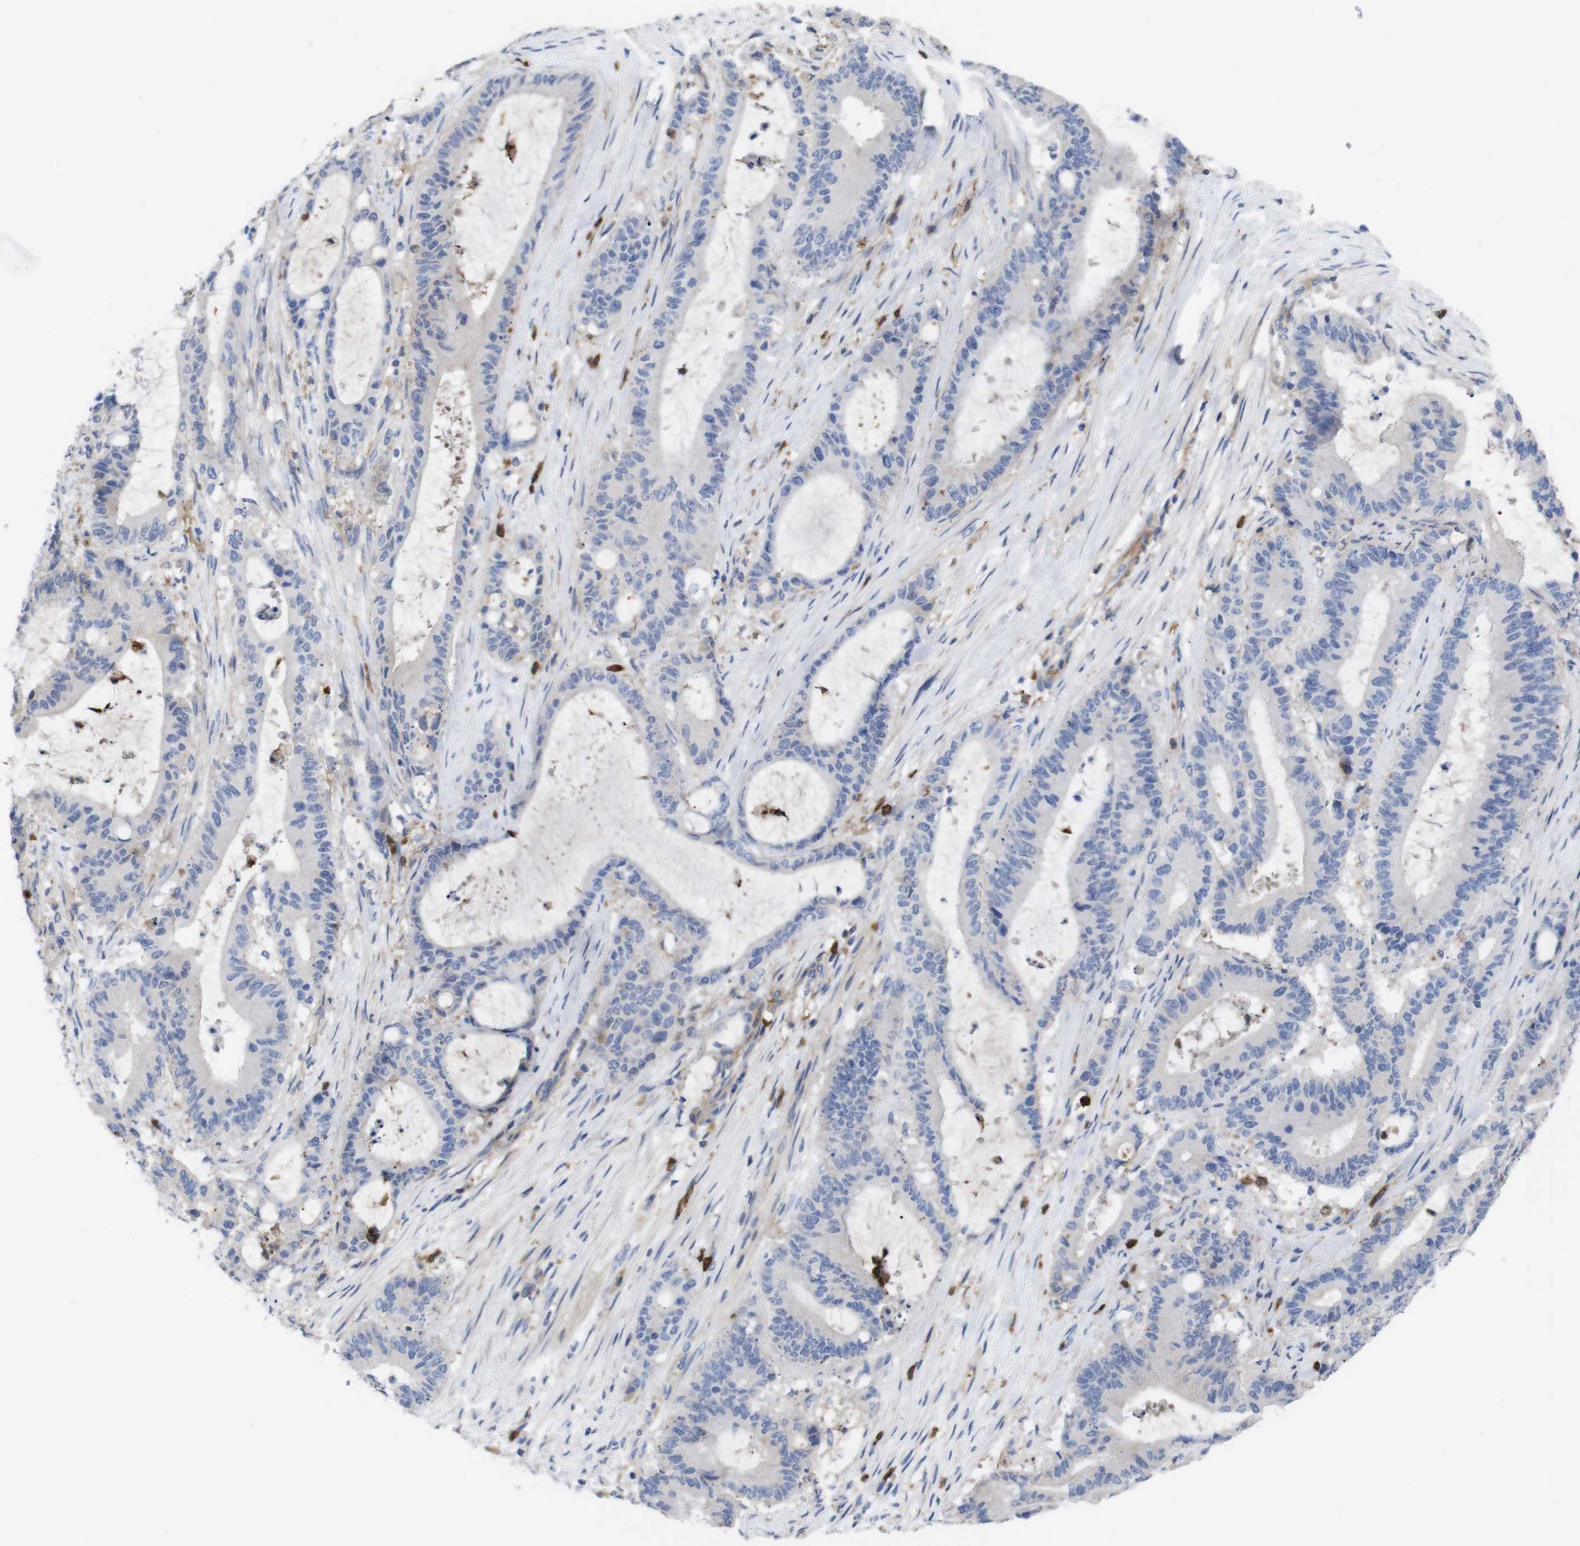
{"staining": {"intensity": "negative", "quantity": "none", "location": "none"}, "tissue": "liver cancer", "cell_type": "Tumor cells", "image_type": "cancer", "snomed": [{"axis": "morphology", "description": "Cholangiocarcinoma"}, {"axis": "topography", "description": "Liver"}], "caption": "This is a micrograph of IHC staining of cholangiocarcinoma (liver), which shows no staining in tumor cells.", "gene": "C5AR1", "patient": {"sex": "female", "age": 73}}